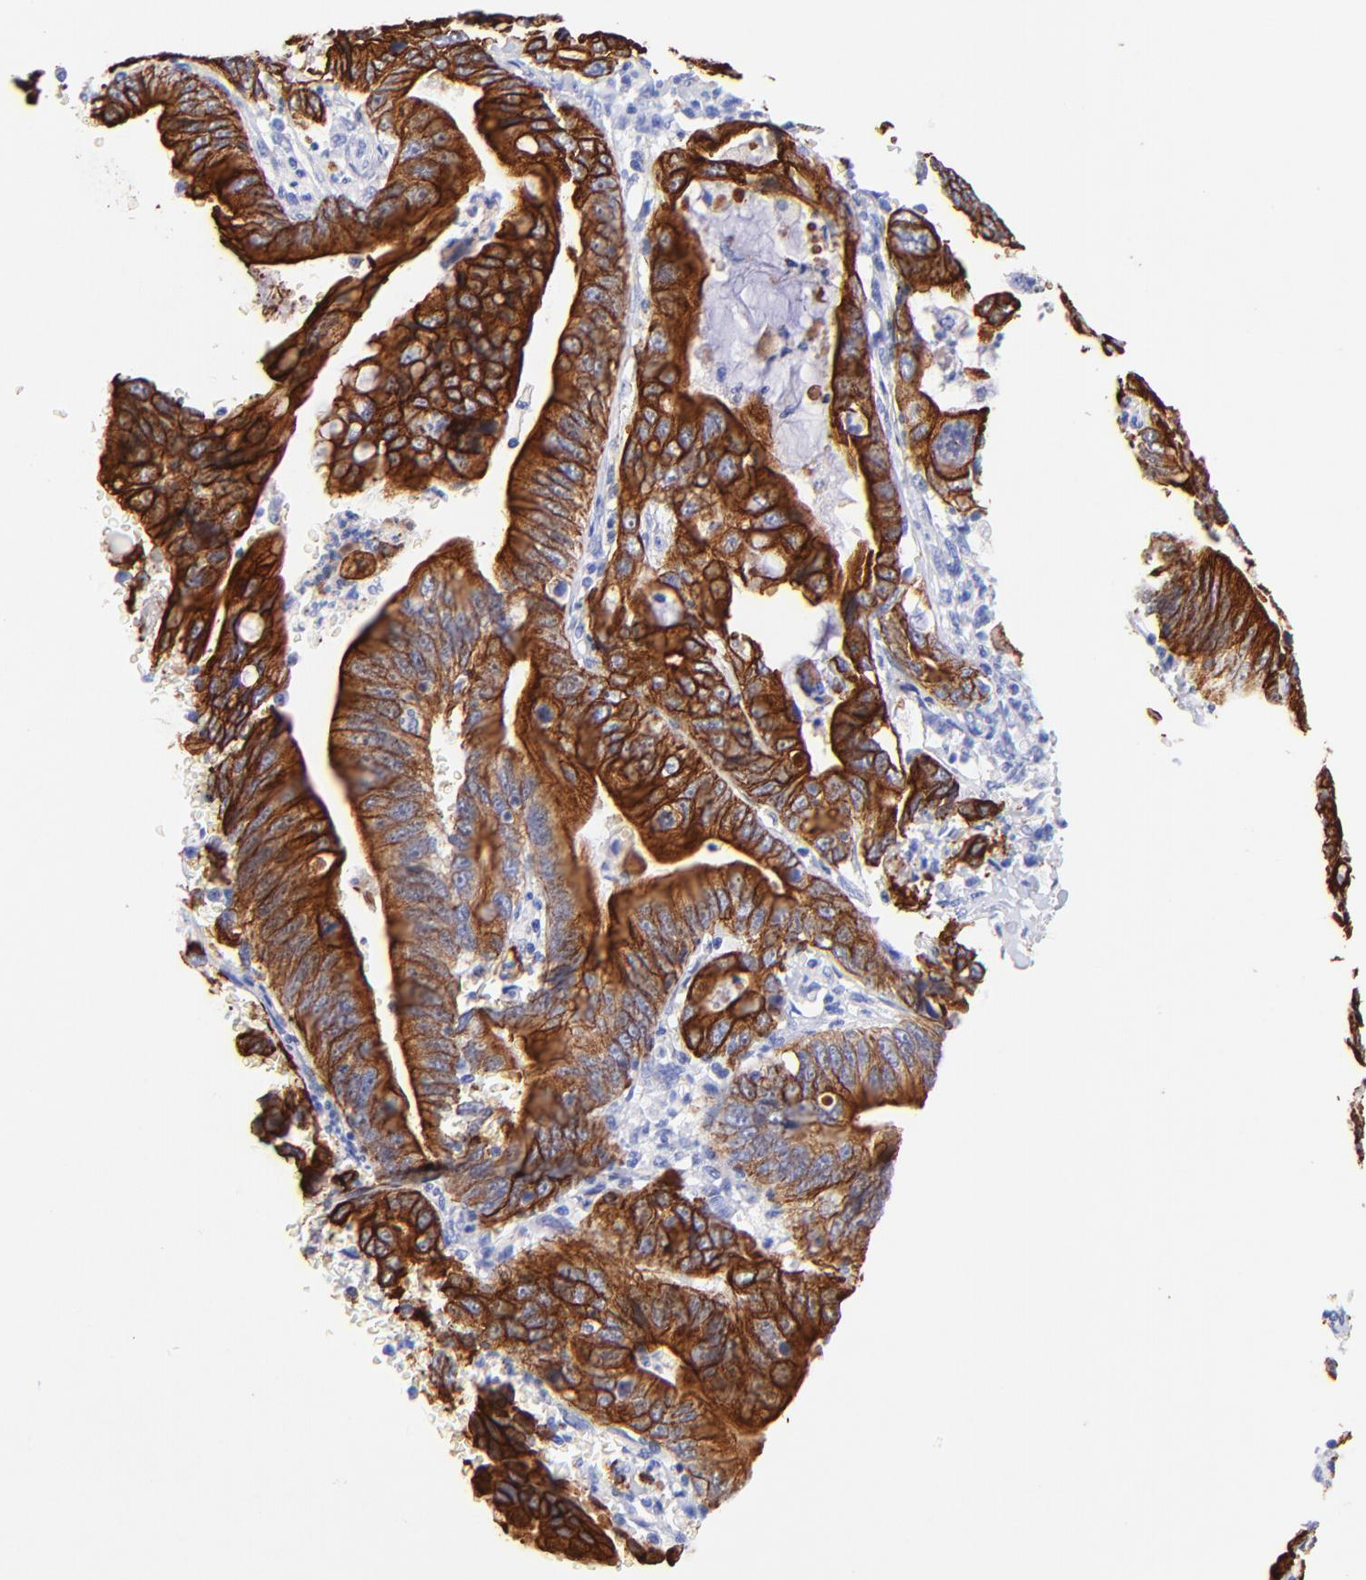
{"staining": {"intensity": "strong", "quantity": ">75%", "location": "cytoplasmic/membranous"}, "tissue": "stomach cancer", "cell_type": "Tumor cells", "image_type": "cancer", "snomed": [{"axis": "morphology", "description": "Adenocarcinoma, NOS"}, {"axis": "topography", "description": "Stomach, upper"}], "caption": "Adenocarcinoma (stomach) stained with a protein marker exhibits strong staining in tumor cells.", "gene": "KRT19", "patient": {"sex": "male", "age": 63}}